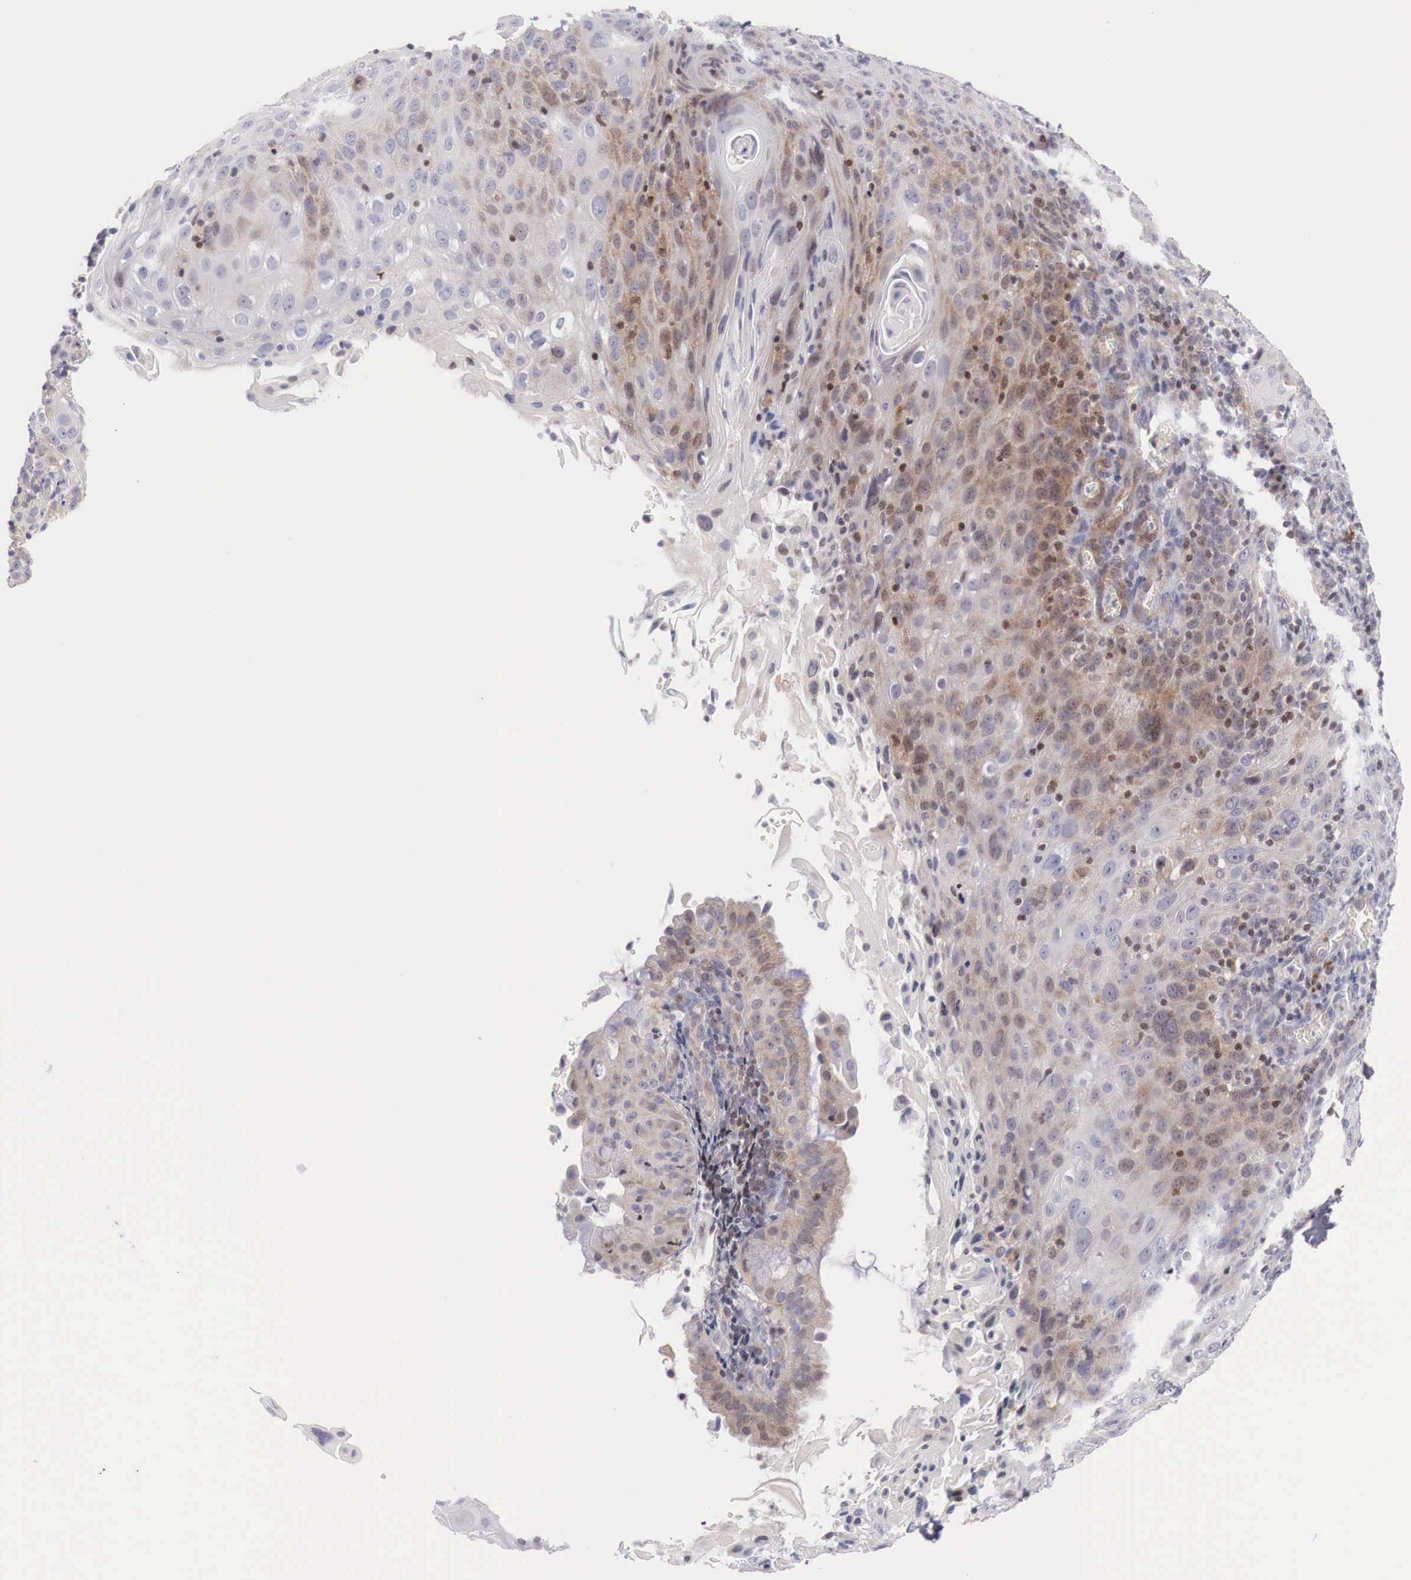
{"staining": {"intensity": "moderate", "quantity": "25%-75%", "location": "none"}, "tissue": "cervical cancer", "cell_type": "Tumor cells", "image_type": "cancer", "snomed": [{"axis": "morphology", "description": "Squamous cell carcinoma, NOS"}, {"axis": "topography", "description": "Cervix"}], "caption": "Squamous cell carcinoma (cervical) stained with DAB (3,3'-diaminobenzidine) immunohistochemistry (IHC) demonstrates medium levels of moderate None positivity in approximately 25%-75% of tumor cells. (Stains: DAB in brown, nuclei in blue, Microscopy: brightfield microscopy at high magnification).", "gene": "CLCN5", "patient": {"sex": "female", "age": 54}}